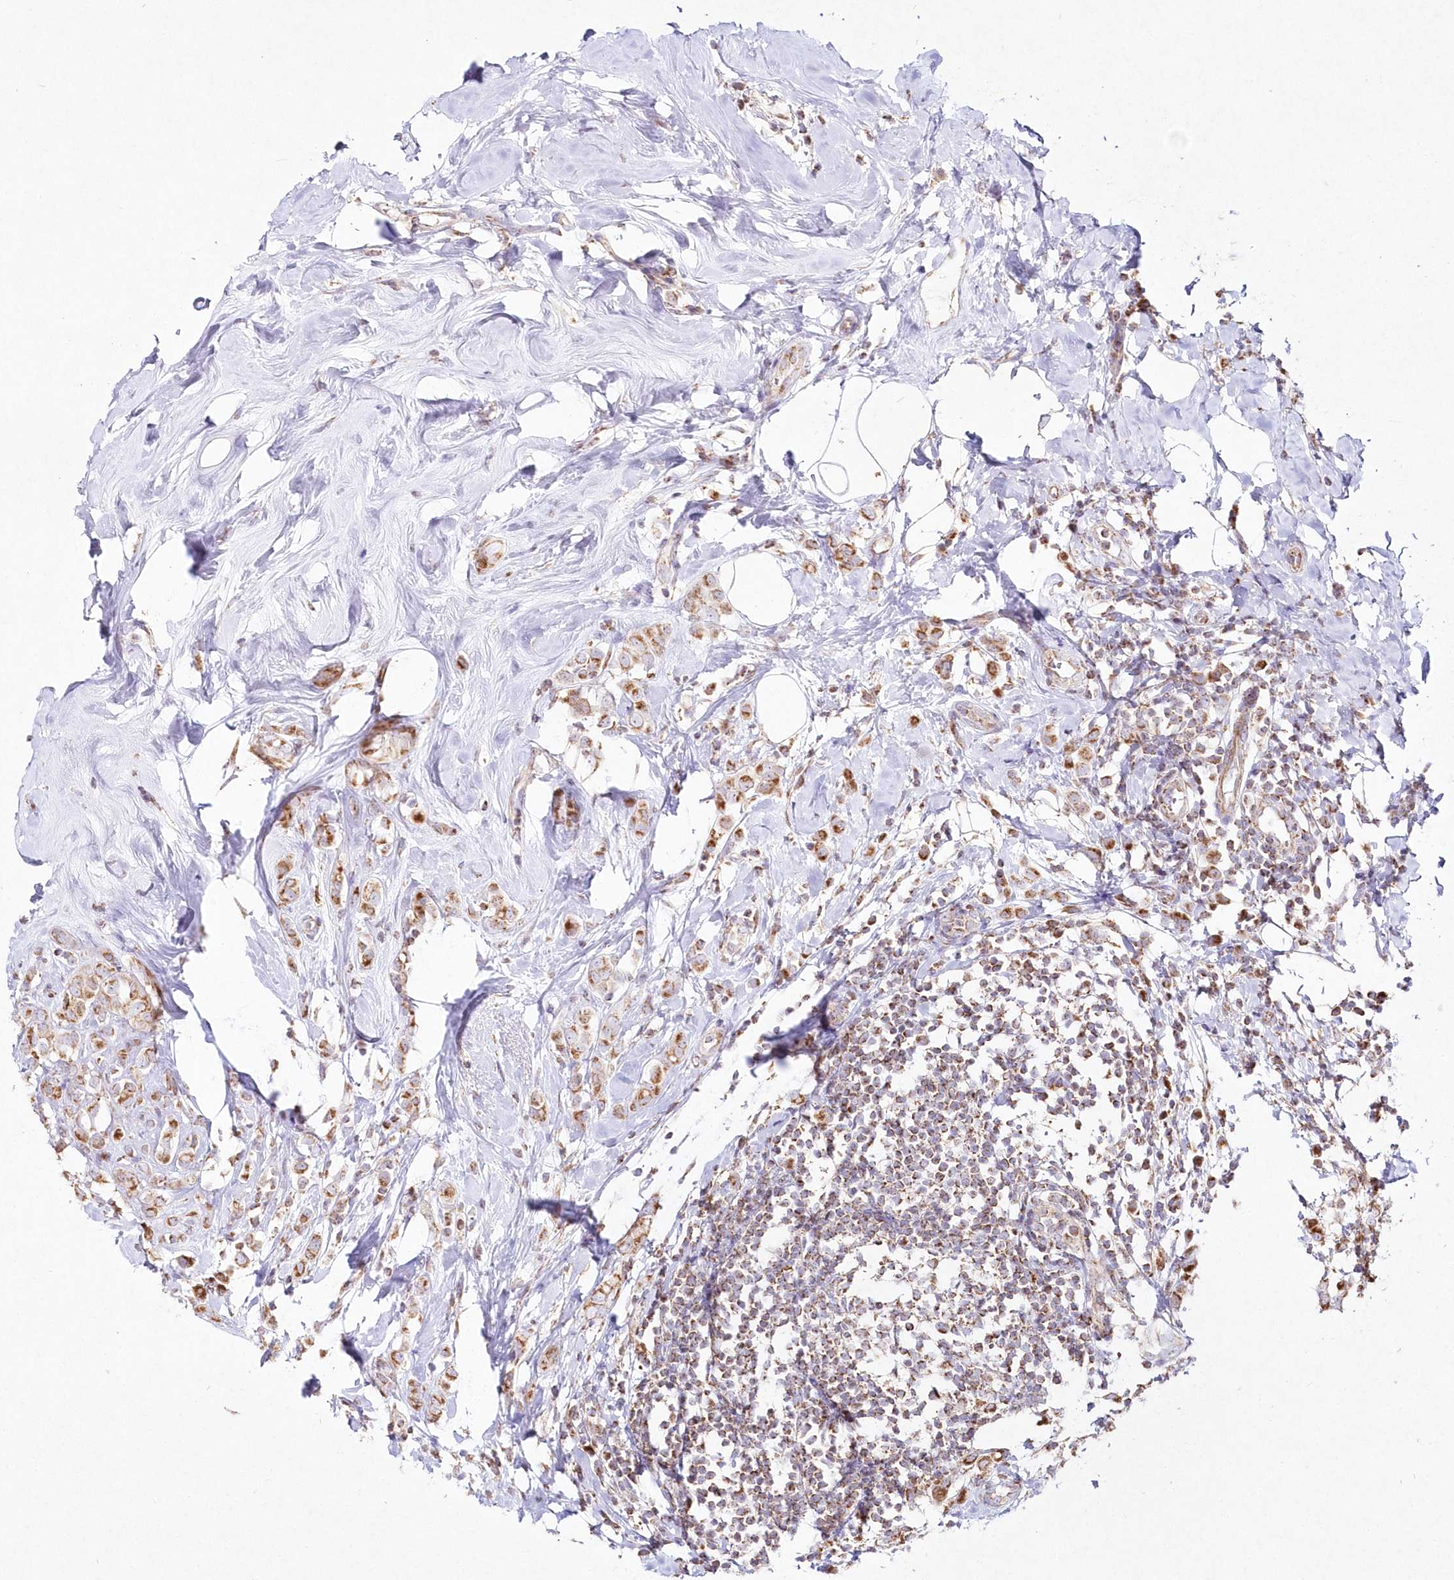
{"staining": {"intensity": "moderate", "quantity": ">75%", "location": "cytoplasmic/membranous"}, "tissue": "breast cancer", "cell_type": "Tumor cells", "image_type": "cancer", "snomed": [{"axis": "morphology", "description": "Lobular carcinoma"}, {"axis": "topography", "description": "Breast"}], "caption": "Protein staining of lobular carcinoma (breast) tissue displays moderate cytoplasmic/membranous staining in about >75% of tumor cells.", "gene": "DNA2", "patient": {"sex": "female", "age": 47}}